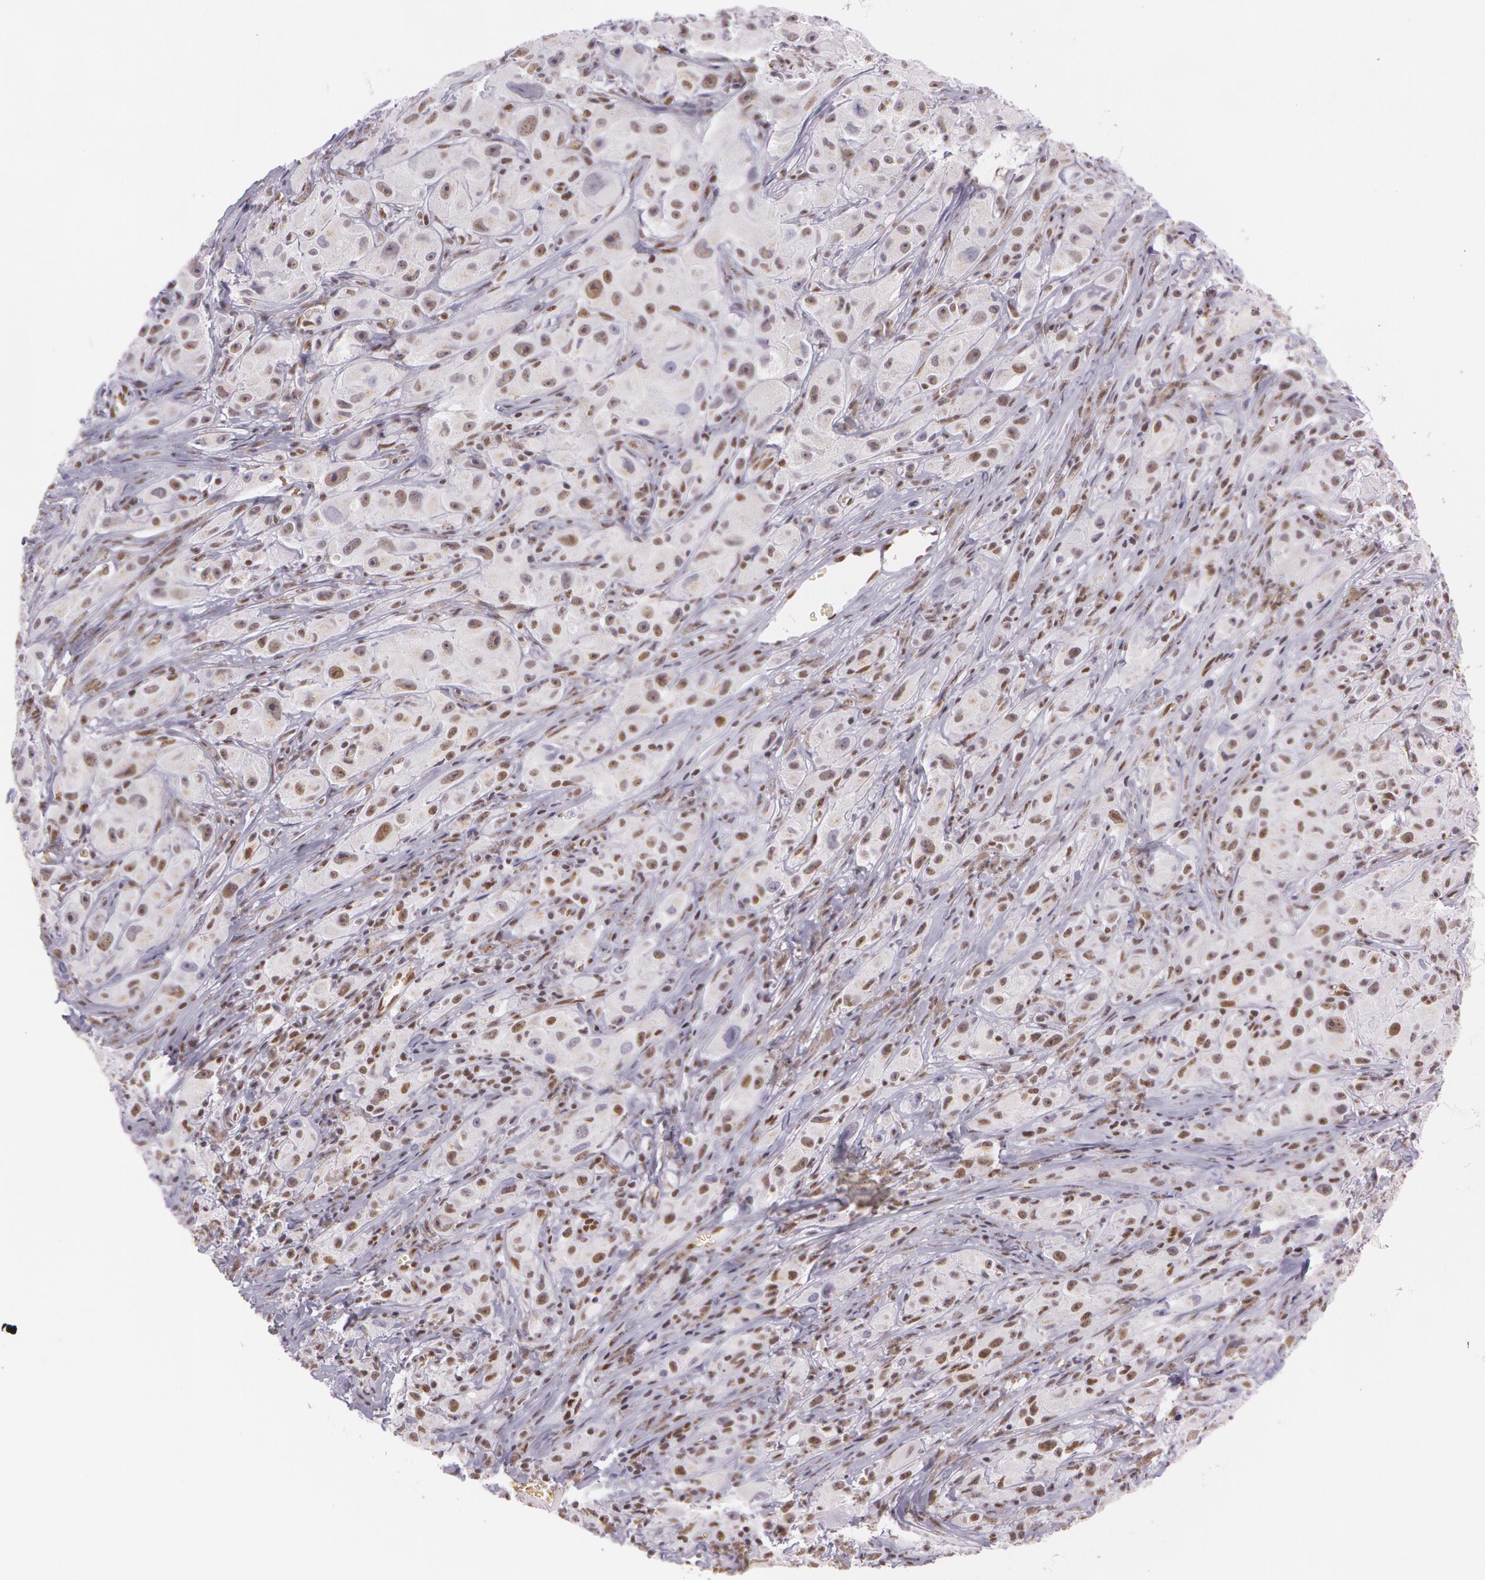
{"staining": {"intensity": "moderate", "quantity": "25%-75%", "location": "nuclear"}, "tissue": "melanoma", "cell_type": "Tumor cells", "image_type": "cancer", "snomed": [{"axis": "morphology", "description": "Malignant melanoma, NOS"}, {"axis": "topography", "description": "Skin"}], "caption": "Melanoma stained for a protein (brown) exhibits moderate nuclear positive staining in approximately 25%-75% of tumor cells.", "gene": "NBN", "patient": {"sex": "male", "age": 56}}